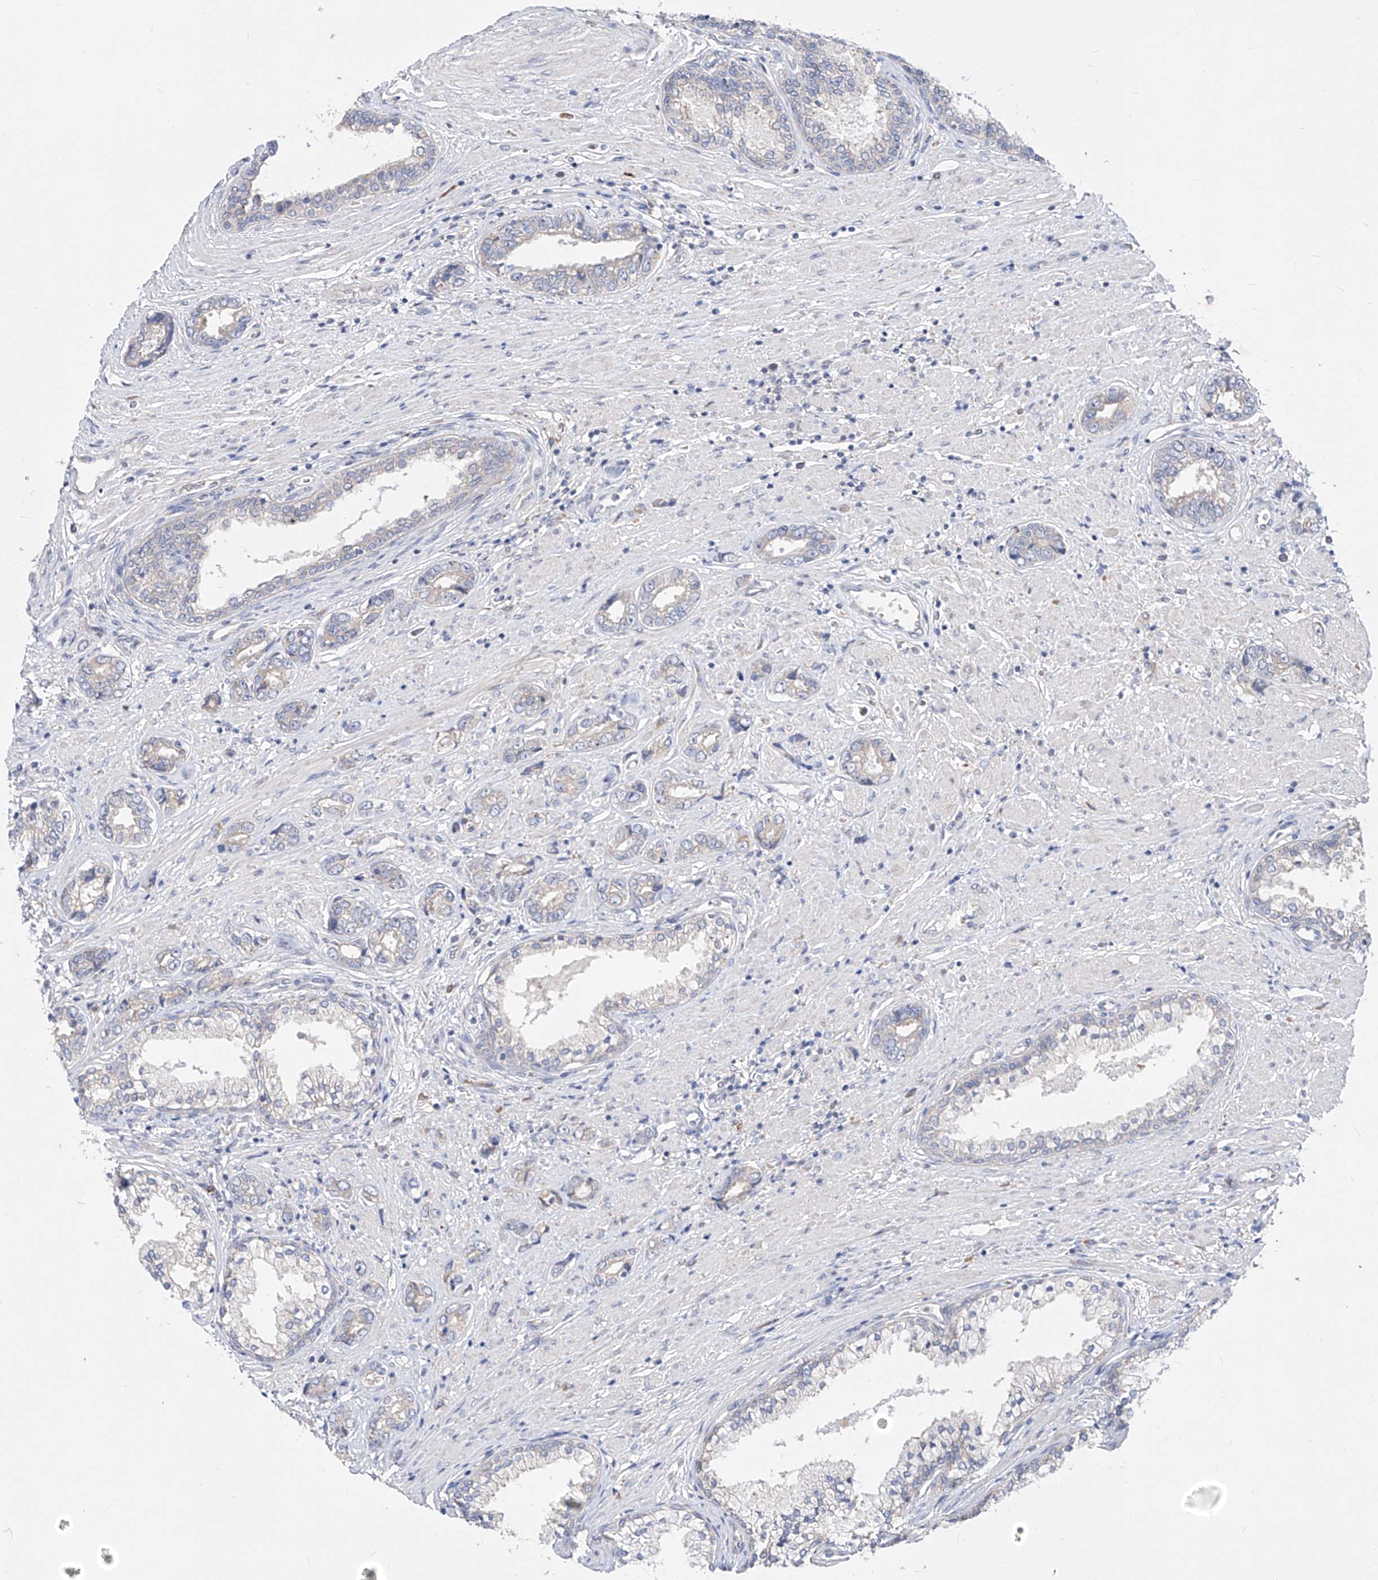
{"staining": {"intensity": "negative", "quantity": "none", "location": "none"}, "tissue": "prostate cancer", "cell_type": "Tumor cells", "image_type": "cancer", "snomed": [{"axis": "morphology", "description": "Adenocarcinoma, High grade"}, {"axis": "topography", "description": "Prostate"}], "caption": "This image is of prostate cancer stained with immunohistochemistry to label a protein in brown with the nuclei are counter-stained blue. There is no positivity in tumor cells. Brightfield microscopy of IHC stained with DAB (3,3'-diaminobenzidine) (brown) and hematoxylin (blue), captured at high magnification.", "gene": "UFL1", "patient": {"sex": "male", "age": 61}}